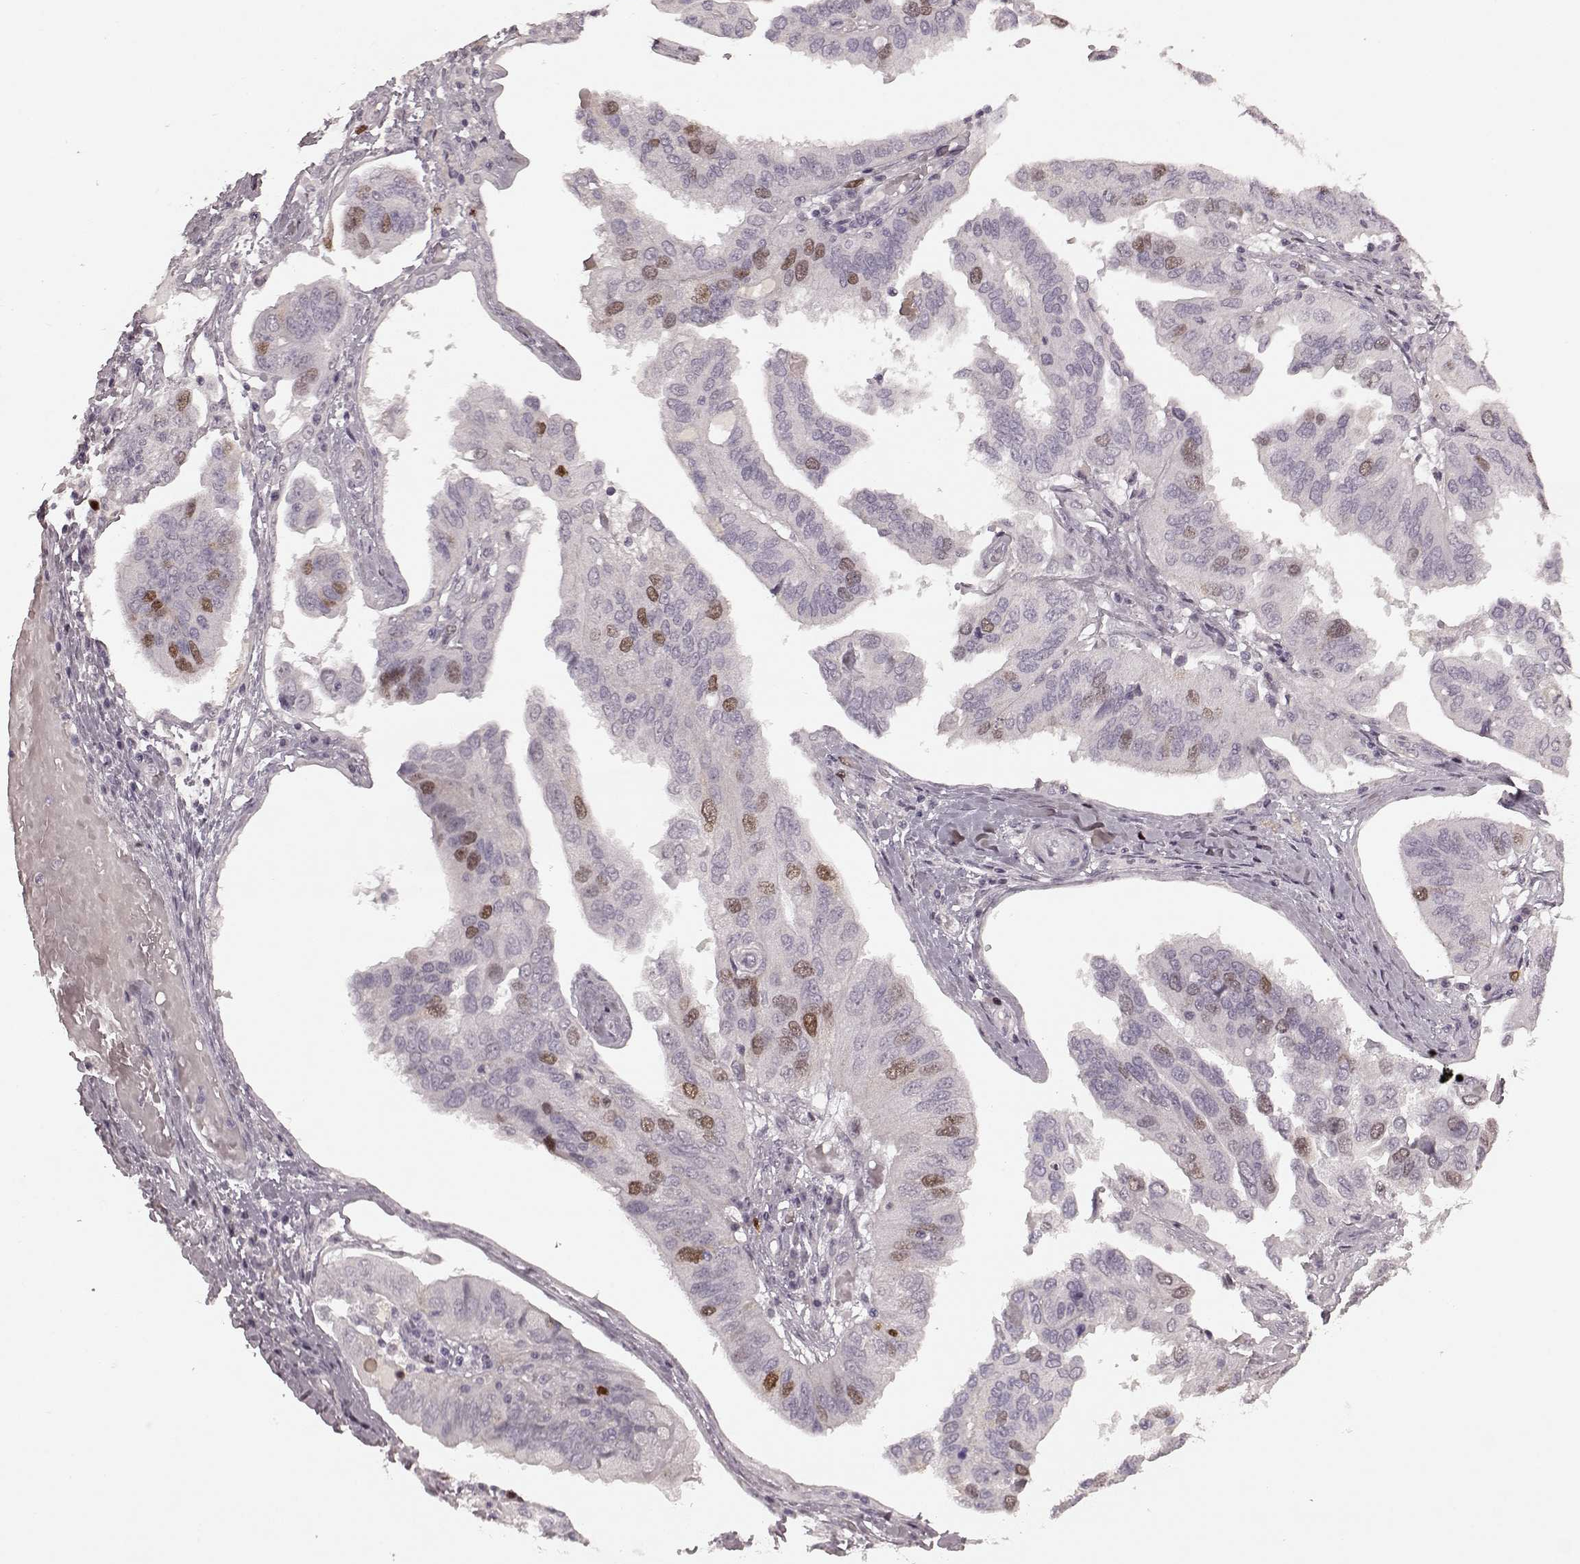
{"staining": {"intensity": "moderate", "quantity": "<25%", "location": "nuclear"}, "tissue": "ovarian cancer", "cell_type": "Tumor cells", "image_type": "cancer", "snomed": [{"axis": "morphology", "description": "Cystadenocarcinoma, serous, NOS"}, {"axis": "topography", "description": "Ovary"}], "caption": "The image reveals a brown stain indicating the presence of a protein in the nuclear of tumor cells in serous cystadenocarcinoma (ovarian). The staining is performed using DAB brown chromogen to label protein expression. The nuclei are counter-stained blue using hematoxylin.", "gene": "CCNA2", "patient": {"sex": "female", "age": 79}}